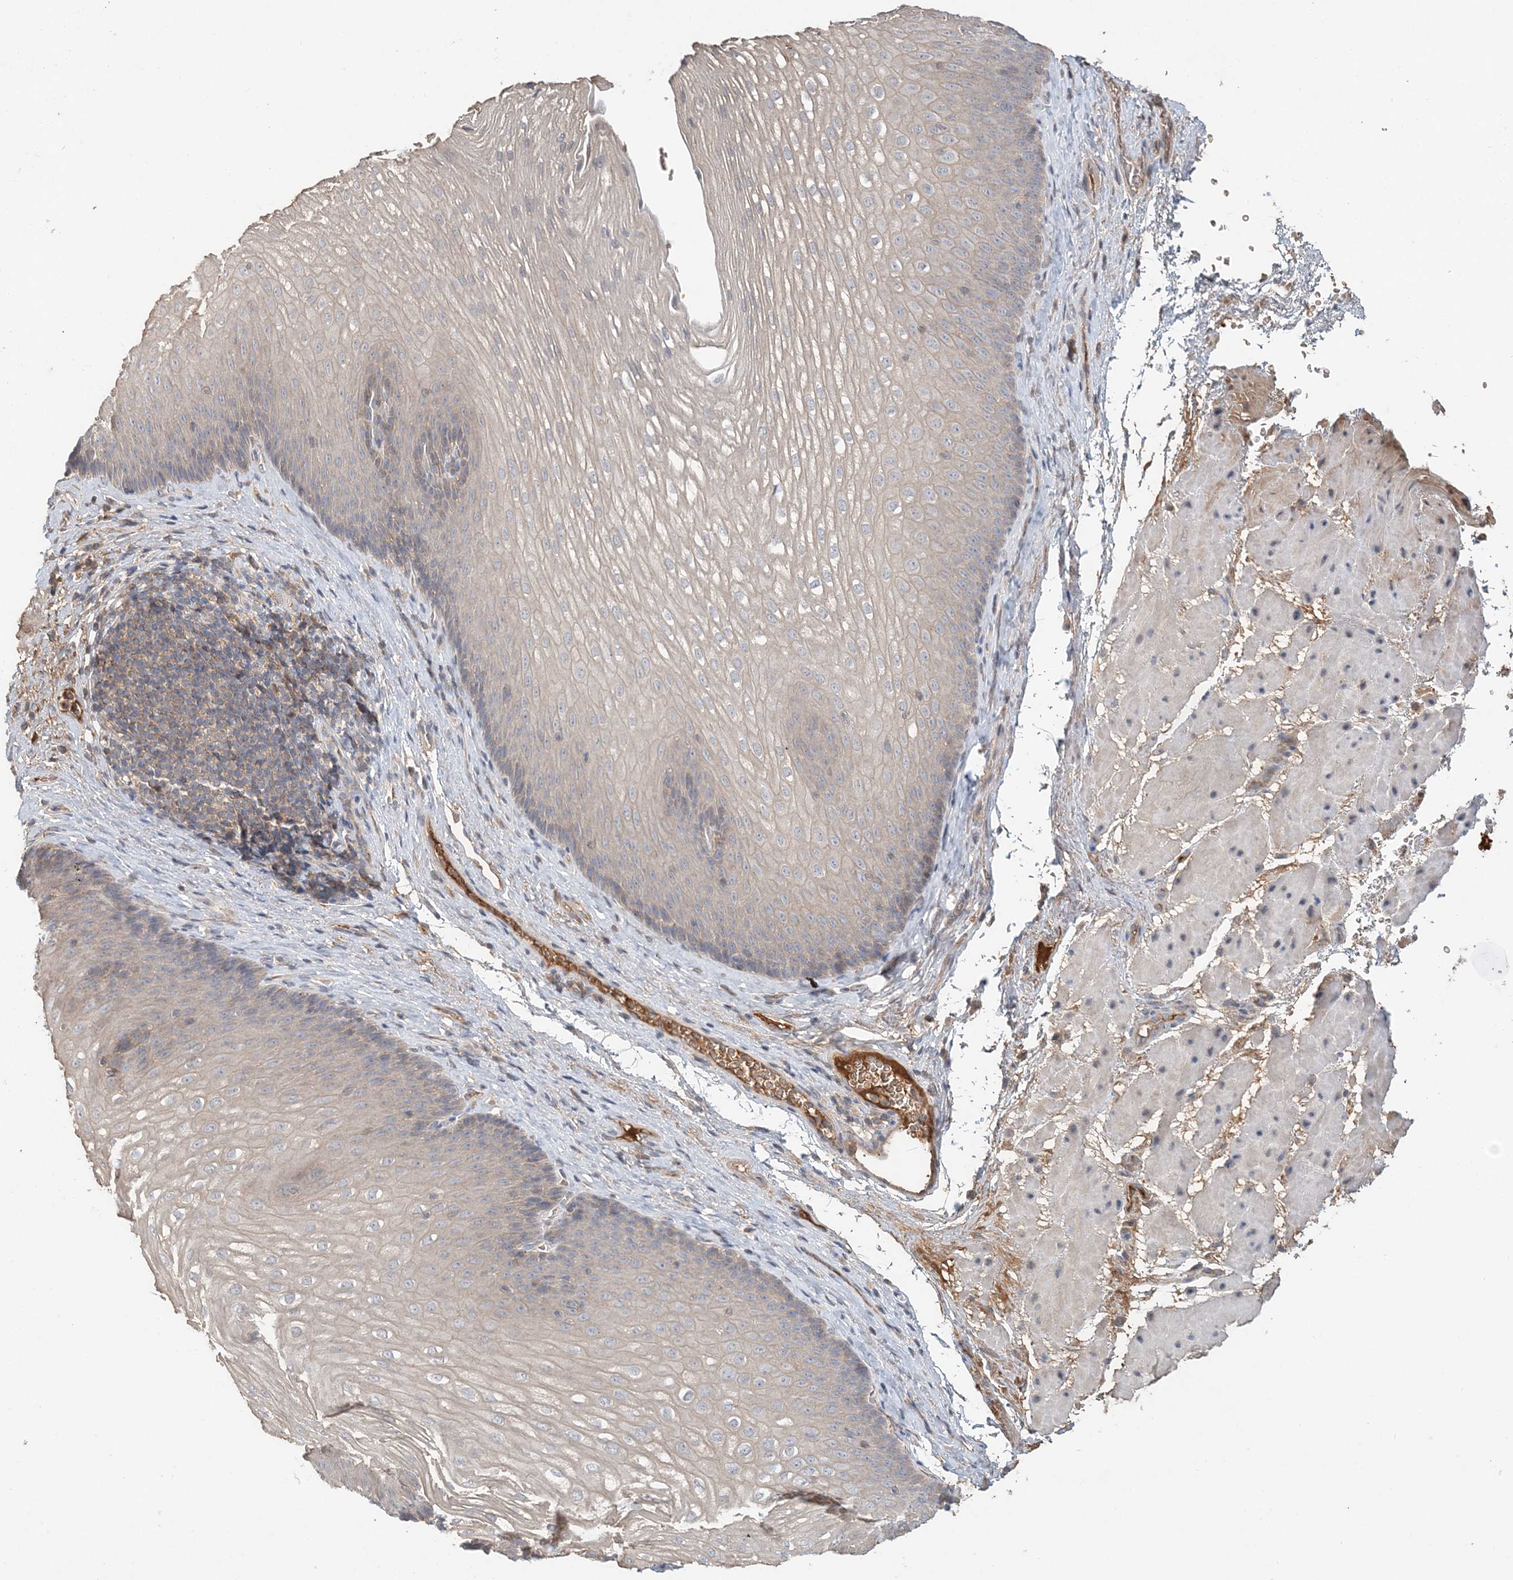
{"staining": {"intensity": "weak", "quantity": "<25%", "location": "cytoplasmic/membranous"}, "tissue": "esophagus", "cell_type": "Squamous epithelial cells", "image_type": "normal", "snomed": [{"axis": "morphology", "description": "Normal tissue, NOS"}, {"axis": "topography", "description": "Esophagus"}], "caption": "An IHC histopathology image of unremarkable esophagus is shown. There is no staining in squamous epithelial cells of esophagus.", "gene": "SYCP3", "patient": {"sex": "female", "age": 66}}